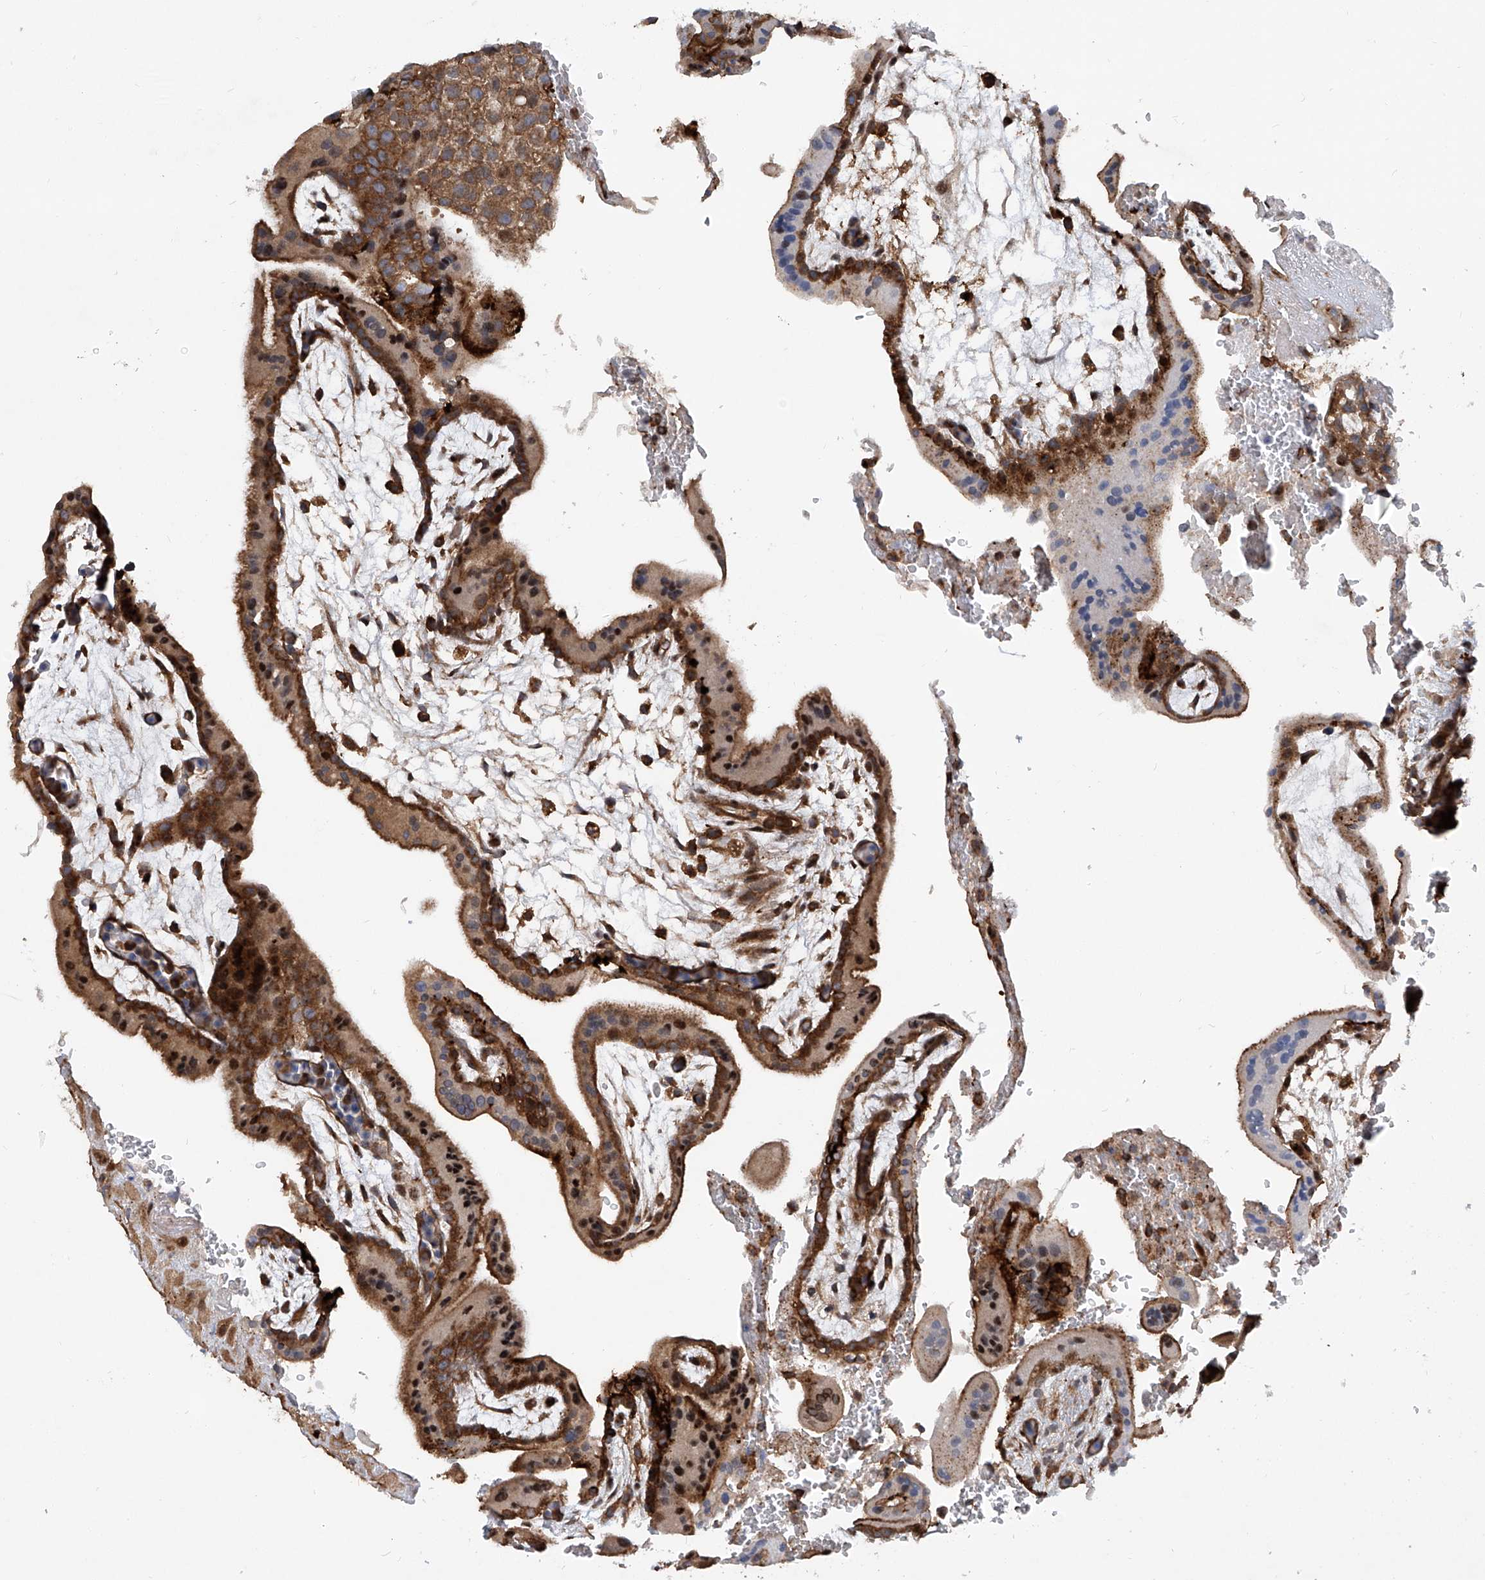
{"staining": {"intensity": "strong", "quantity": ">75%", "location": "cytoplasmic/membranous,nuclear"}, "tissue": "placenta", "cell_type": "Trophoblastic cells", "image_type": "normal", "snomed": [{"axis": "morphology", "description": "Normal tissue, NOS"}, {"axis": "topography", "description": "Placenta"}], "caption": "Placenta stained with a brown dye demonstrates strong cytoplasmic/membranous,nuclear positive expression in about >75% of trophoblastic cells.", "gene": "SMAP1", "patient": {"sex": "female", "age": 35}}